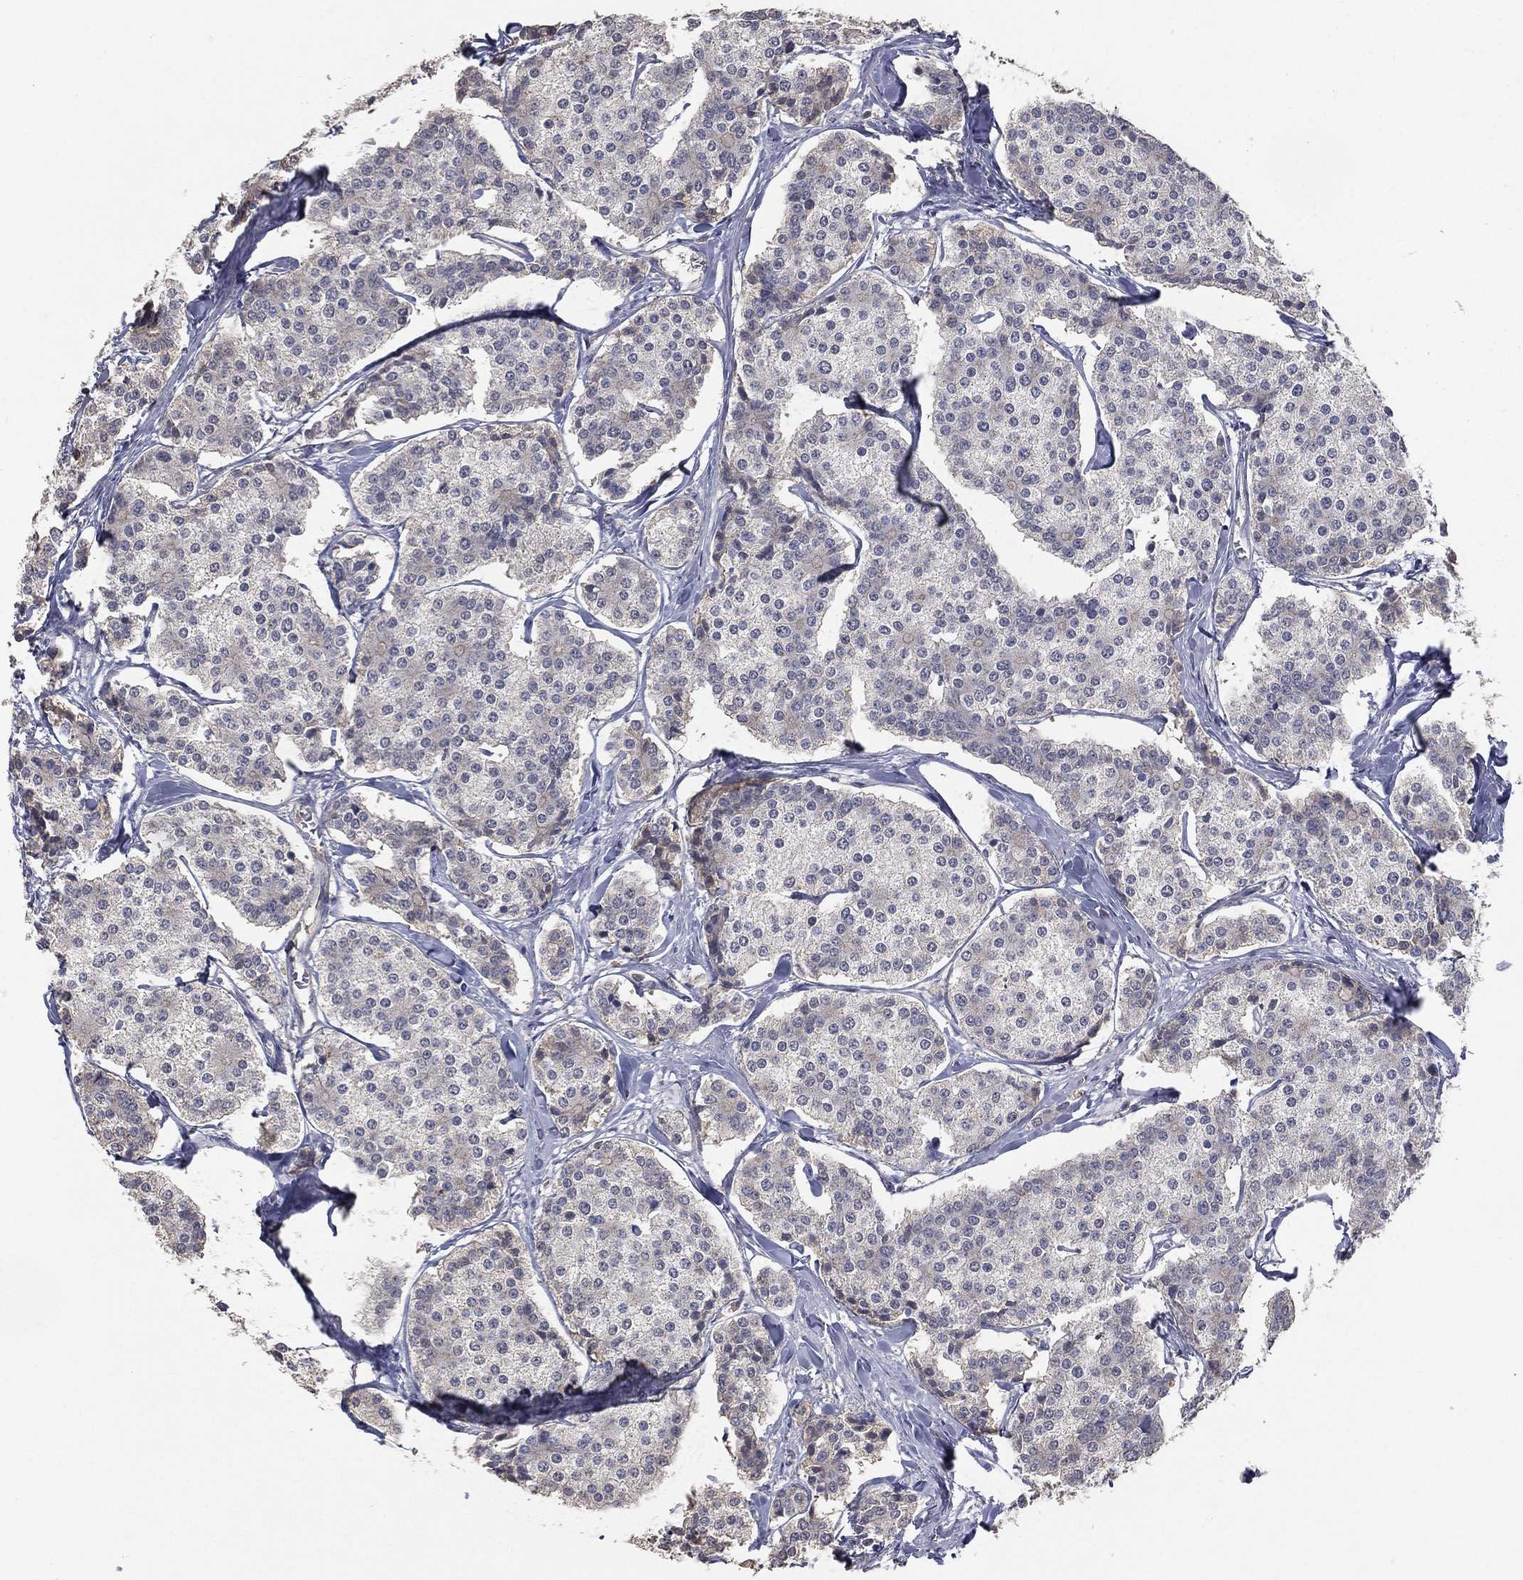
{"staining": {"intensity": "negative", "quantity": "none", "location": "none"}, "tissue": "carcinoid", "cell_type": "Tumor cells", "image_type": "cancer", "snomed": [{"axis": "morphology", "description": "Carcinoid, malignant, NOS"}, {"axis": "topography", "description": "Small intestine"}], "caption": "Photomicrograph shows no significant protein expression in tumor cells of malignant carcinoid.", "gene": "SNAP25", "patient": {"sex": "female", "age": 65}}